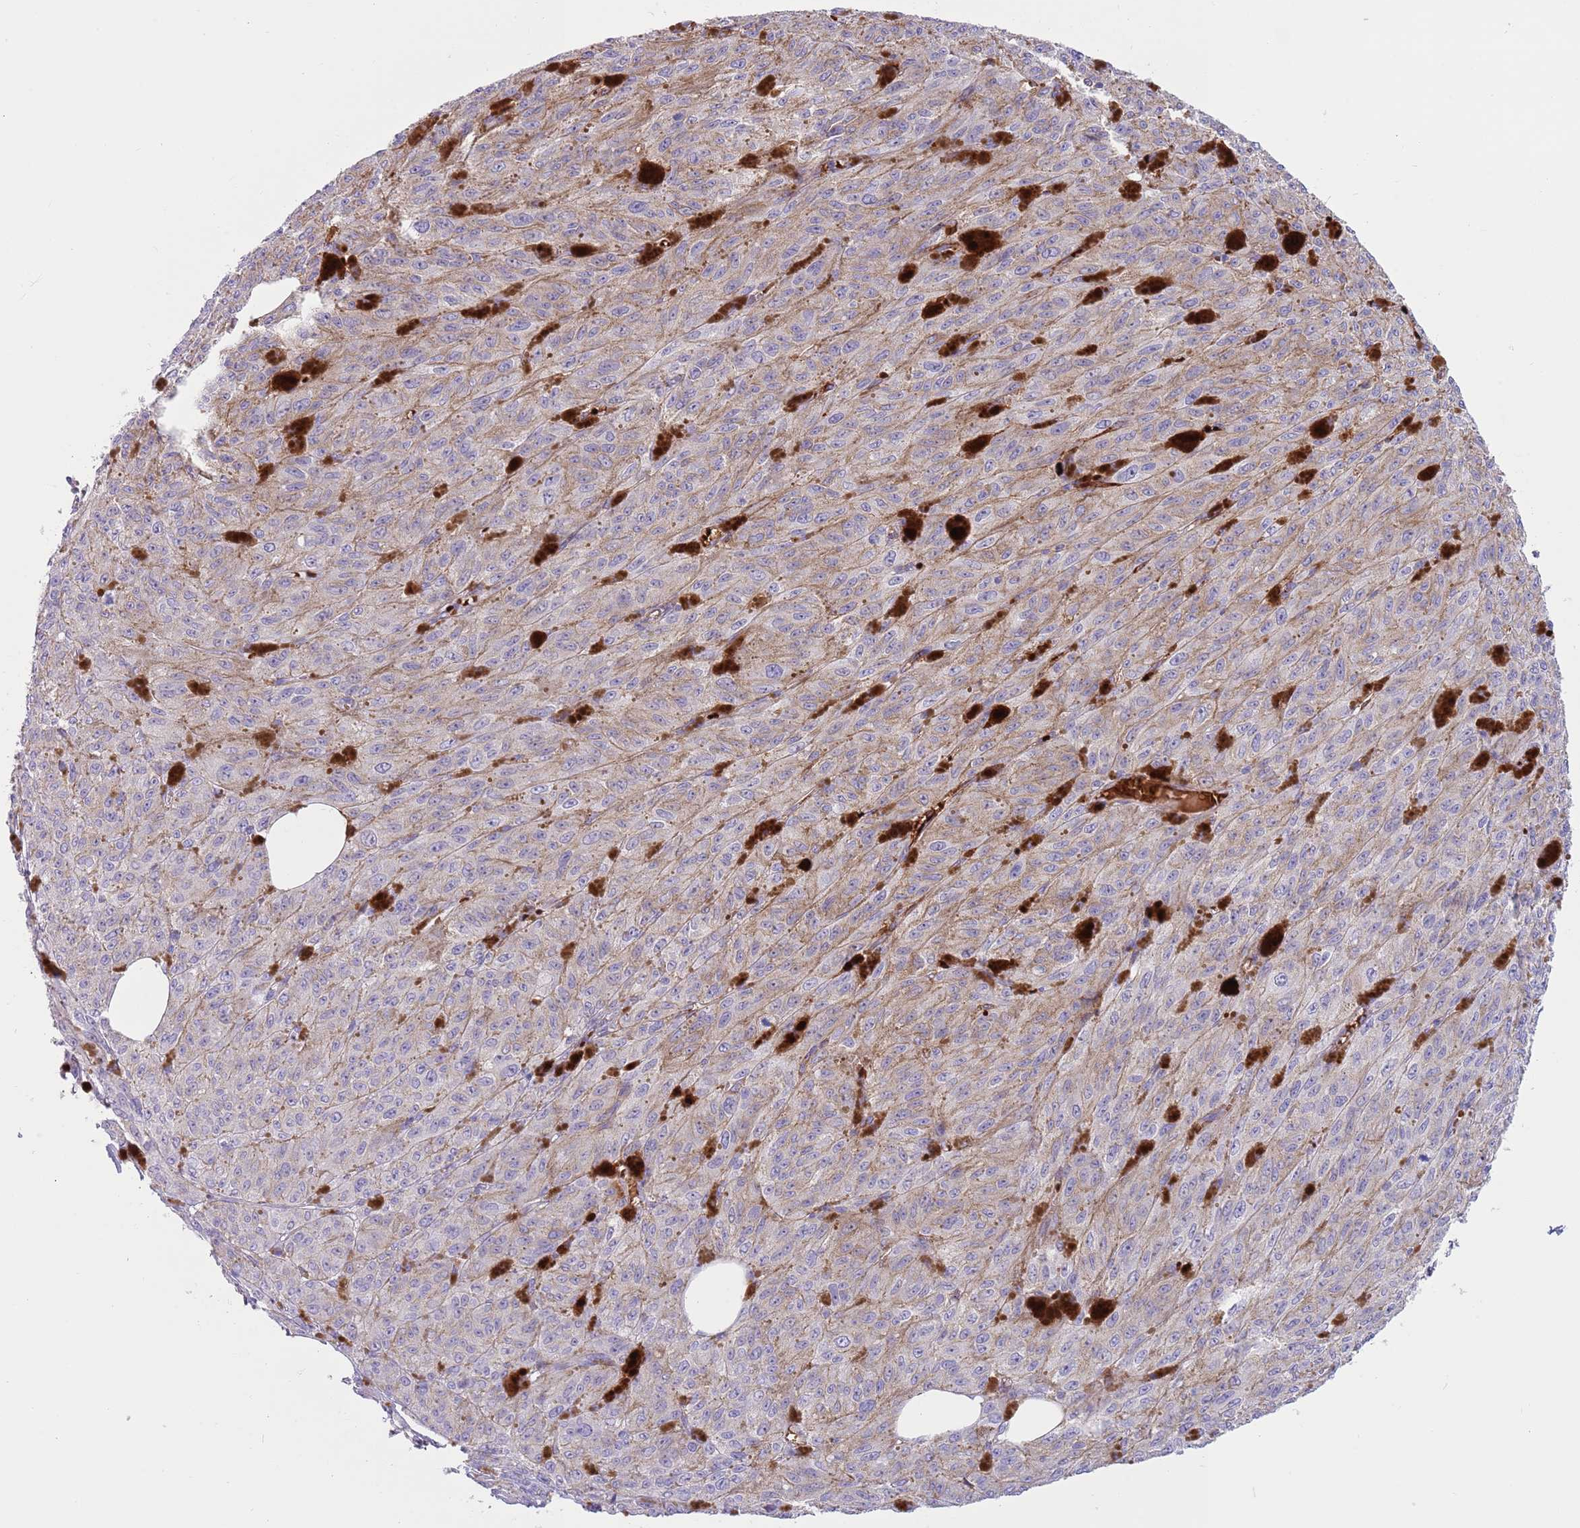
{"staining": {"intensity": "negative", "quantity": "none", "location": "none"}, "tissue": "melanoma", "cell_type": "Tumor cells", "image_type": "cancer", "snomed": [{"axis": "morphology", "description": "Malignant melanoma, NOS"}, {"axis": "topography", "description": "Skin"}], "caption": "Photomicrograph shows no protein staining in tumor cells of malignant melanoma tissue.", "gene": "LEPROTL1", "patient": {"sex": "female", "age": 52}}